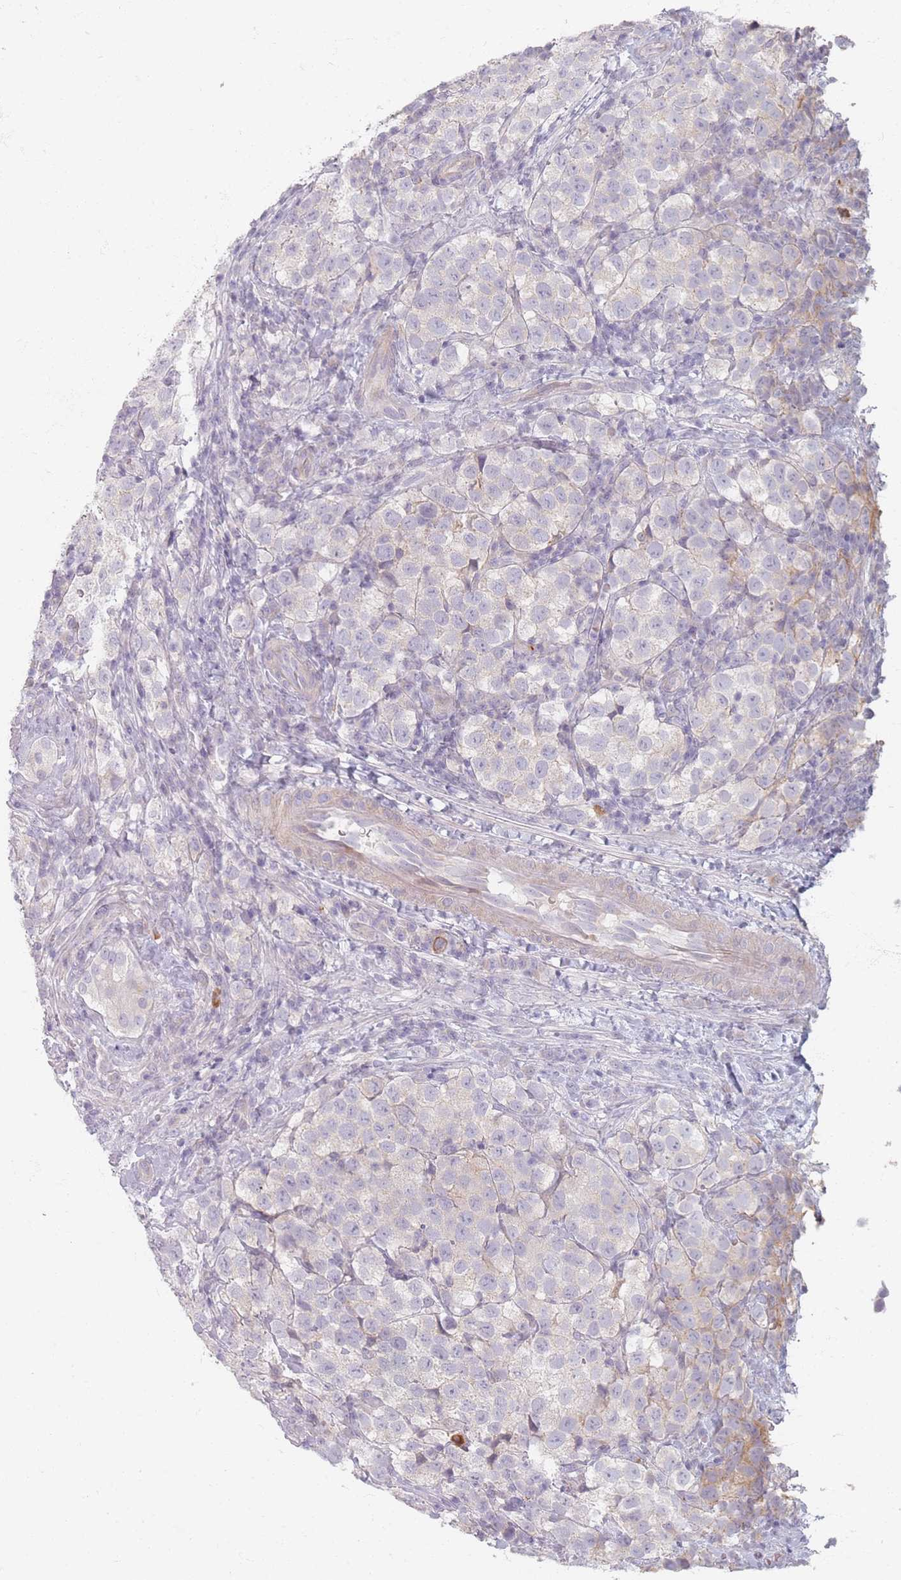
{"staining": {"intensity": "negative", "quantity": "none", "location": "none"}, "tissue": "testis cancer", "cell_type": "Tumor cells", "image_type": "cancer", "snomed": [{"axis": "morphology", "description": "Seminoma, NOS"}, {"axis": "topography", "description": "Testis"}], "caption": "Testis seminoma stained for a protein using IHC displays no positivity tumor cells.", "gene": "TMOD1", "patient": {"sex": "male", "age": 34}}